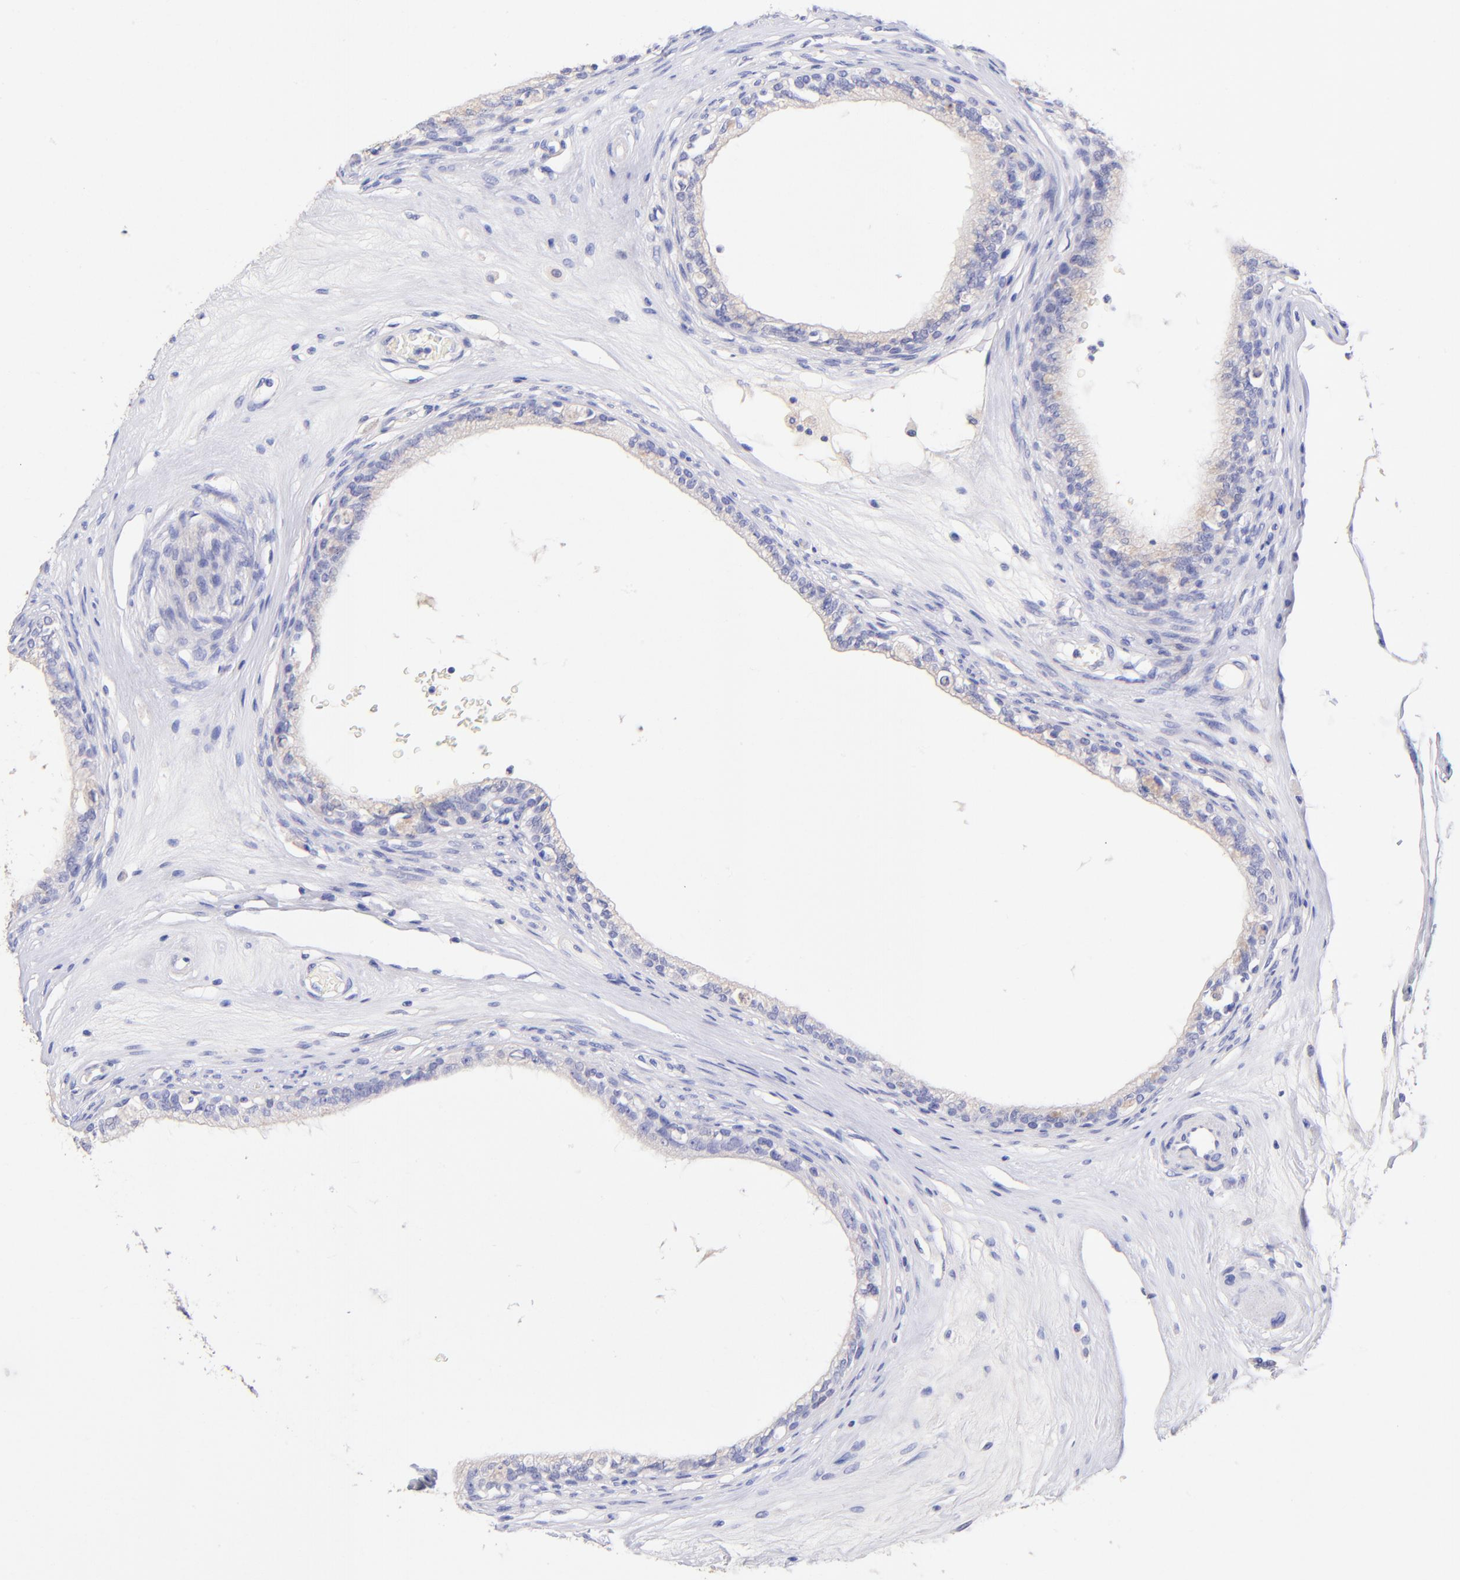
{"staining": {"intensity": "negative", "quantity": "none", "location": "none"}, "tissue": "epididymis", "cell_type": "Glandular cells", "image_type": "normal", "snomed": [{"axis": "morphology", "description": "Normal tissue, NOS"}, {"axis": "morphology", "description": "Inflammation, NOS"}, {"axis": "topography", "description": "Epididymis"}], "caption": "A photomicrograph of epididymis stained for a protein shows no brown staining in glandular cells.", "gene": "RAB3B", "patient": {"sex": "male", "age": 84}}